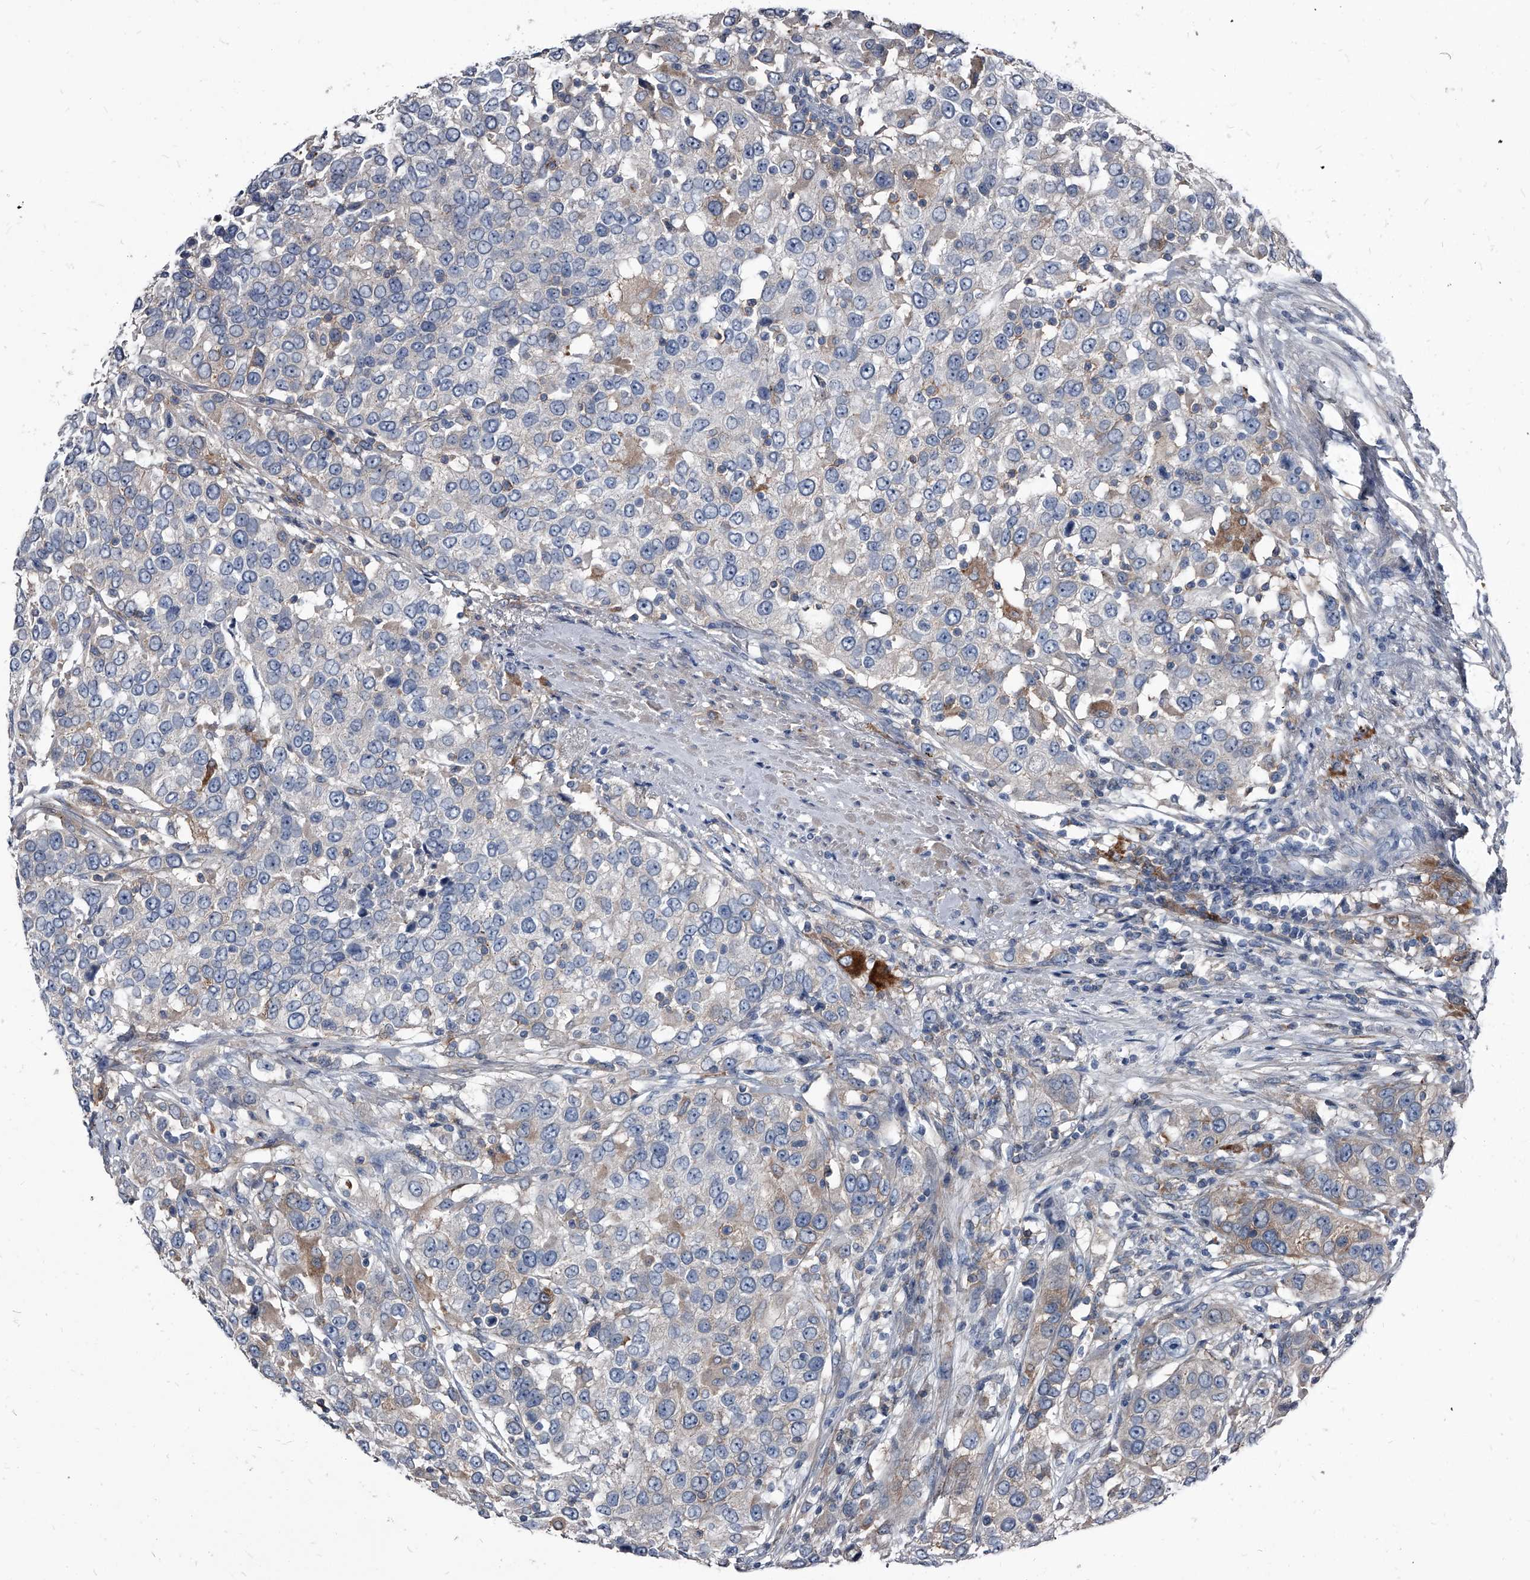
{"staining": {"intensity": "weak", "quantity": "<25%", "location": "cytoplasmic/membranous"}, "tissue": "urothelial cancer", "cell_type": "Tumor cells", "image_type": "cancer", "snomed": [{"axis": "morphology", "description": "Urothelial carcinoma, High grade"}, {"axis": "topography", "description": "Urinary bladder"}], "caption": "Tumor cells are negative for protein expression in human urothelial cancer.", "gene": "PGLYRP3", "patient": {"sex": "female", "age": 80}}